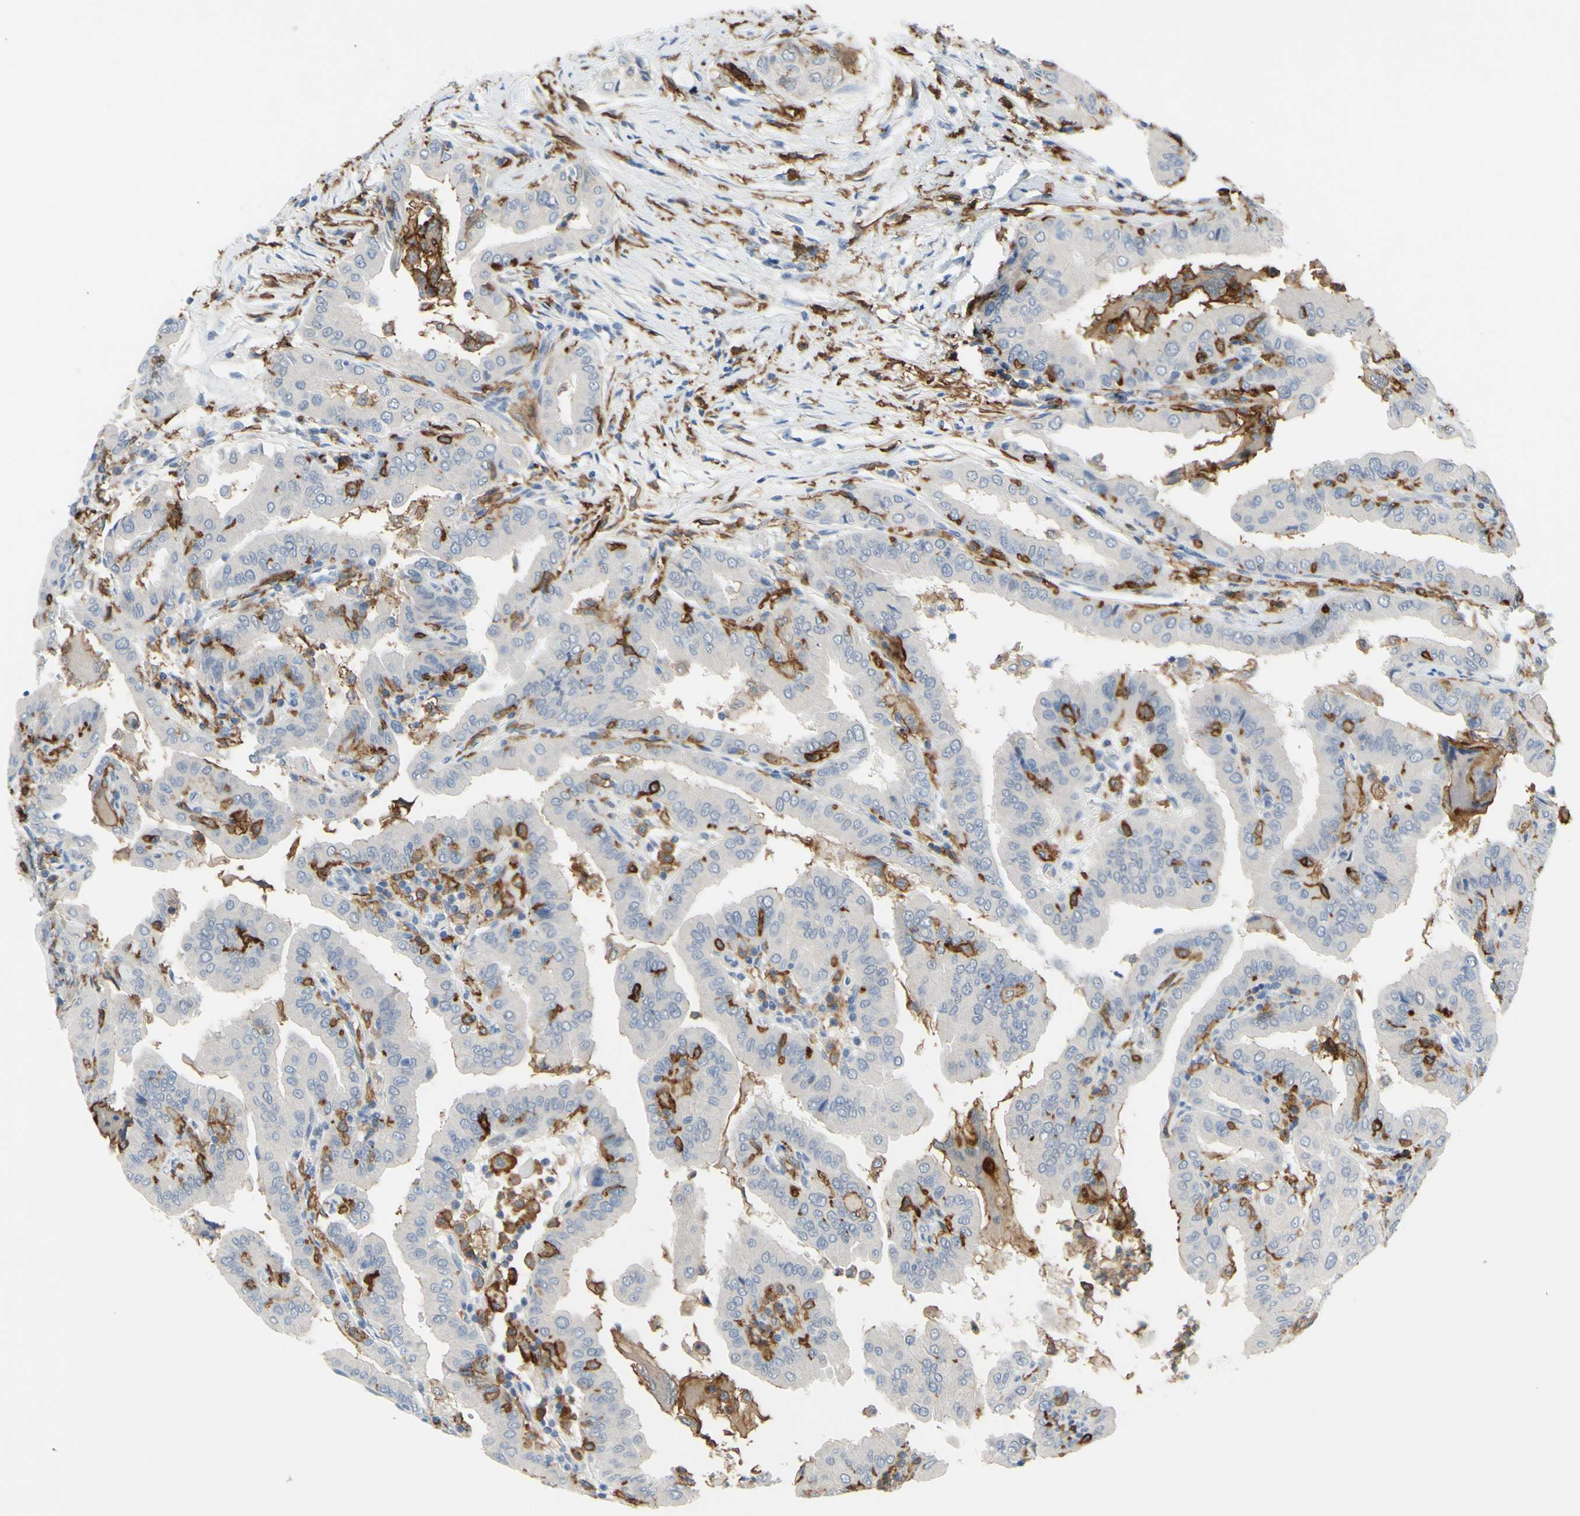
{"staining": {"intensity": "negative", "quantity": "none", "location": "none"}, "tissue": "thyroid cancer", "cell_type": "Tumor cells", "image_type": "cancer", "snomed": [{"axis": "morphology", "description": "Papillary adenocarcinoma, NOS"}, {"axis": "topography", "description": "Thyroid gland"}], "caption": "Image shows no protein staining in tumor cells of thyroid cancer (papillary adenocarcinoma) tissue.", "gene": "FCGR2A", "patient": {"sex": "male", "age": 33}}